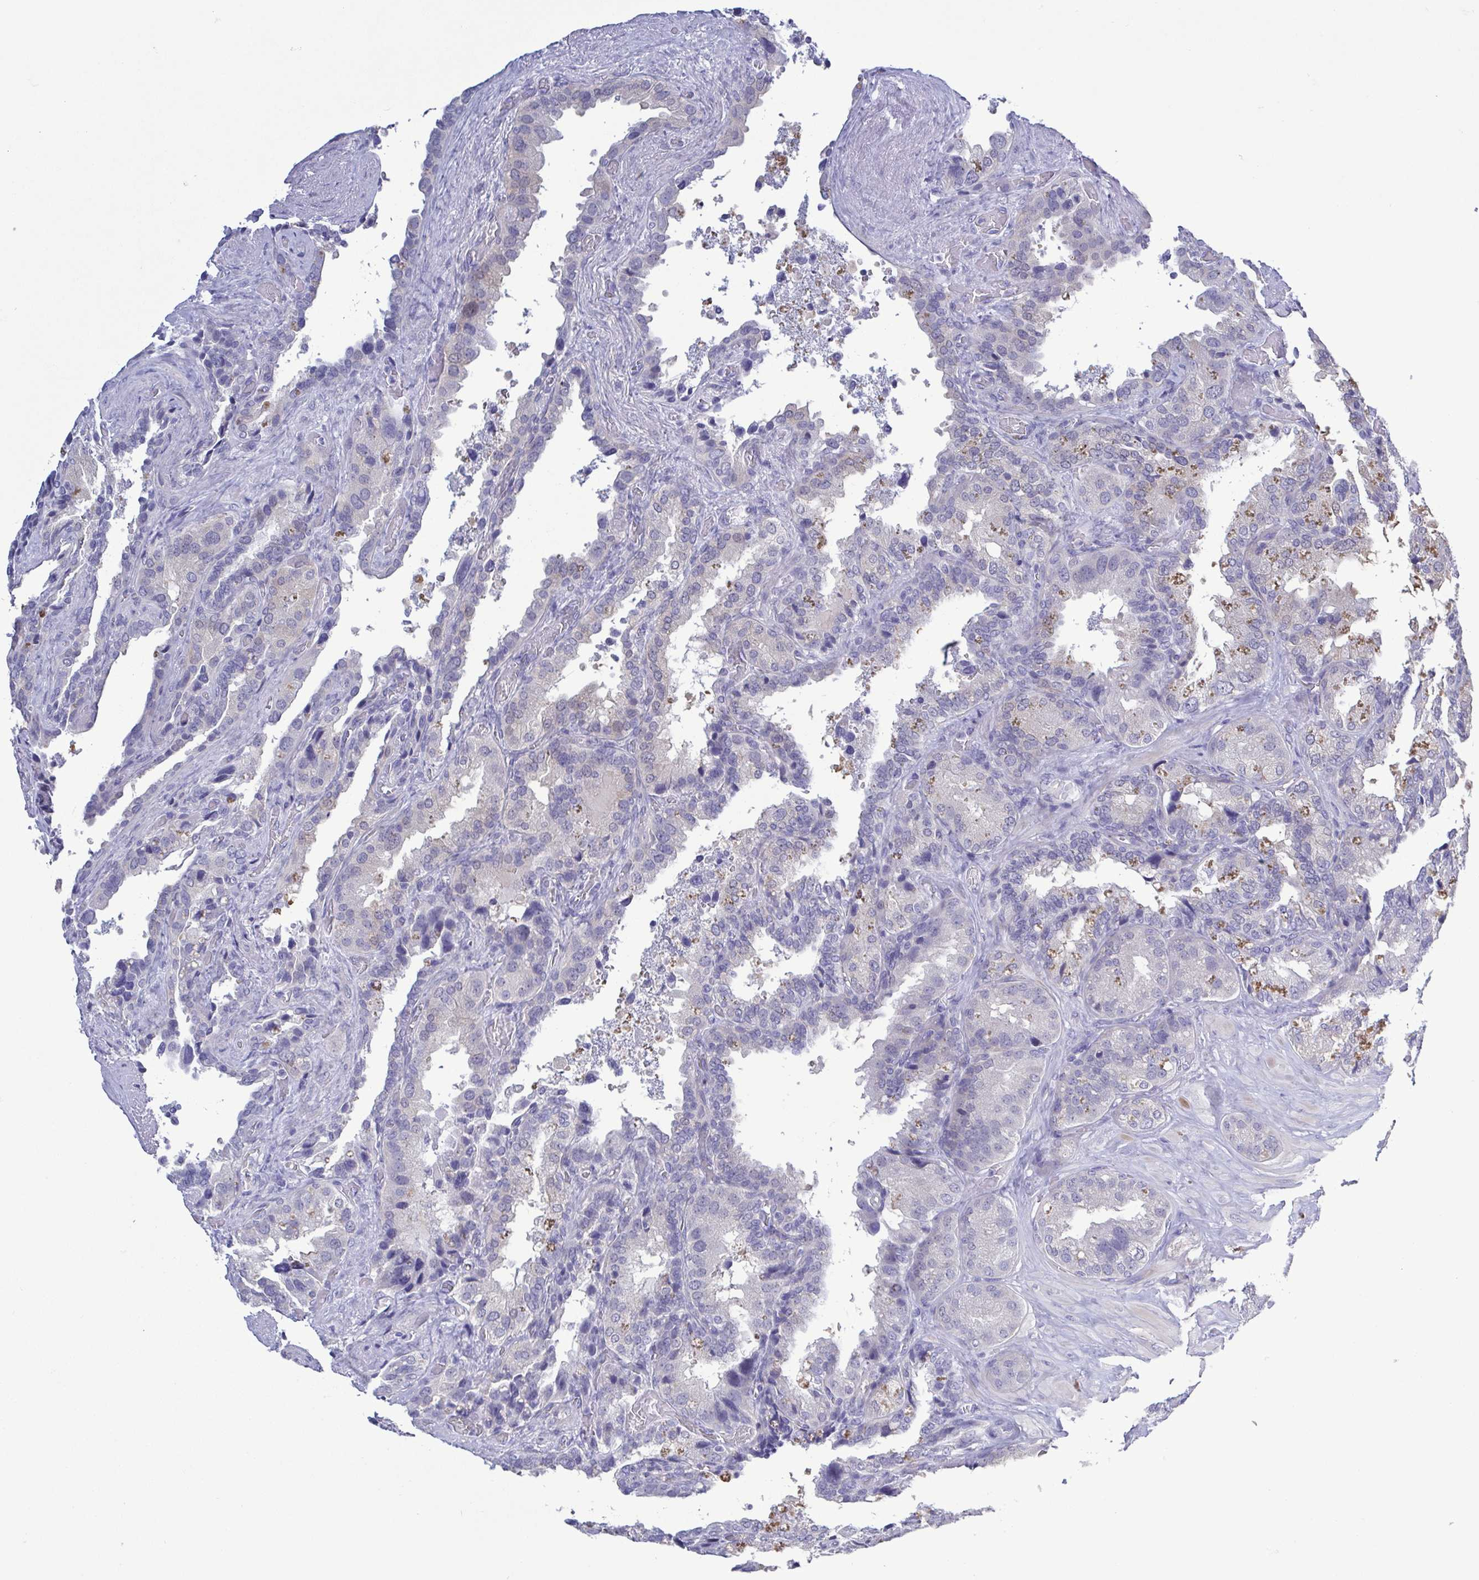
{"staining": {"intensity": "negative", "quantity": "none", "location": "none"}, "tissue": "seminal vesicle", "cell_type": "Glandular cells", "image_type": "normal", "snomed": [{"axis": "morphology", "description": "Normal tissue, NOS"}, {"axis": "topography", "description": "Seminal veicle"}], "caption": "This is a photomicrograph of immunohistochemistry staining of normal seminal vesicle, which shows no positivity in glandular cells. (Stains: DAB (3,3'-diaminobenzidine) immunohistochemistry with hematoxylin counter stain, Microscopy: brightfield microscopy at high magnification).", "gene": "TEX12", "patient": {"sex": "male", "age": 60}}